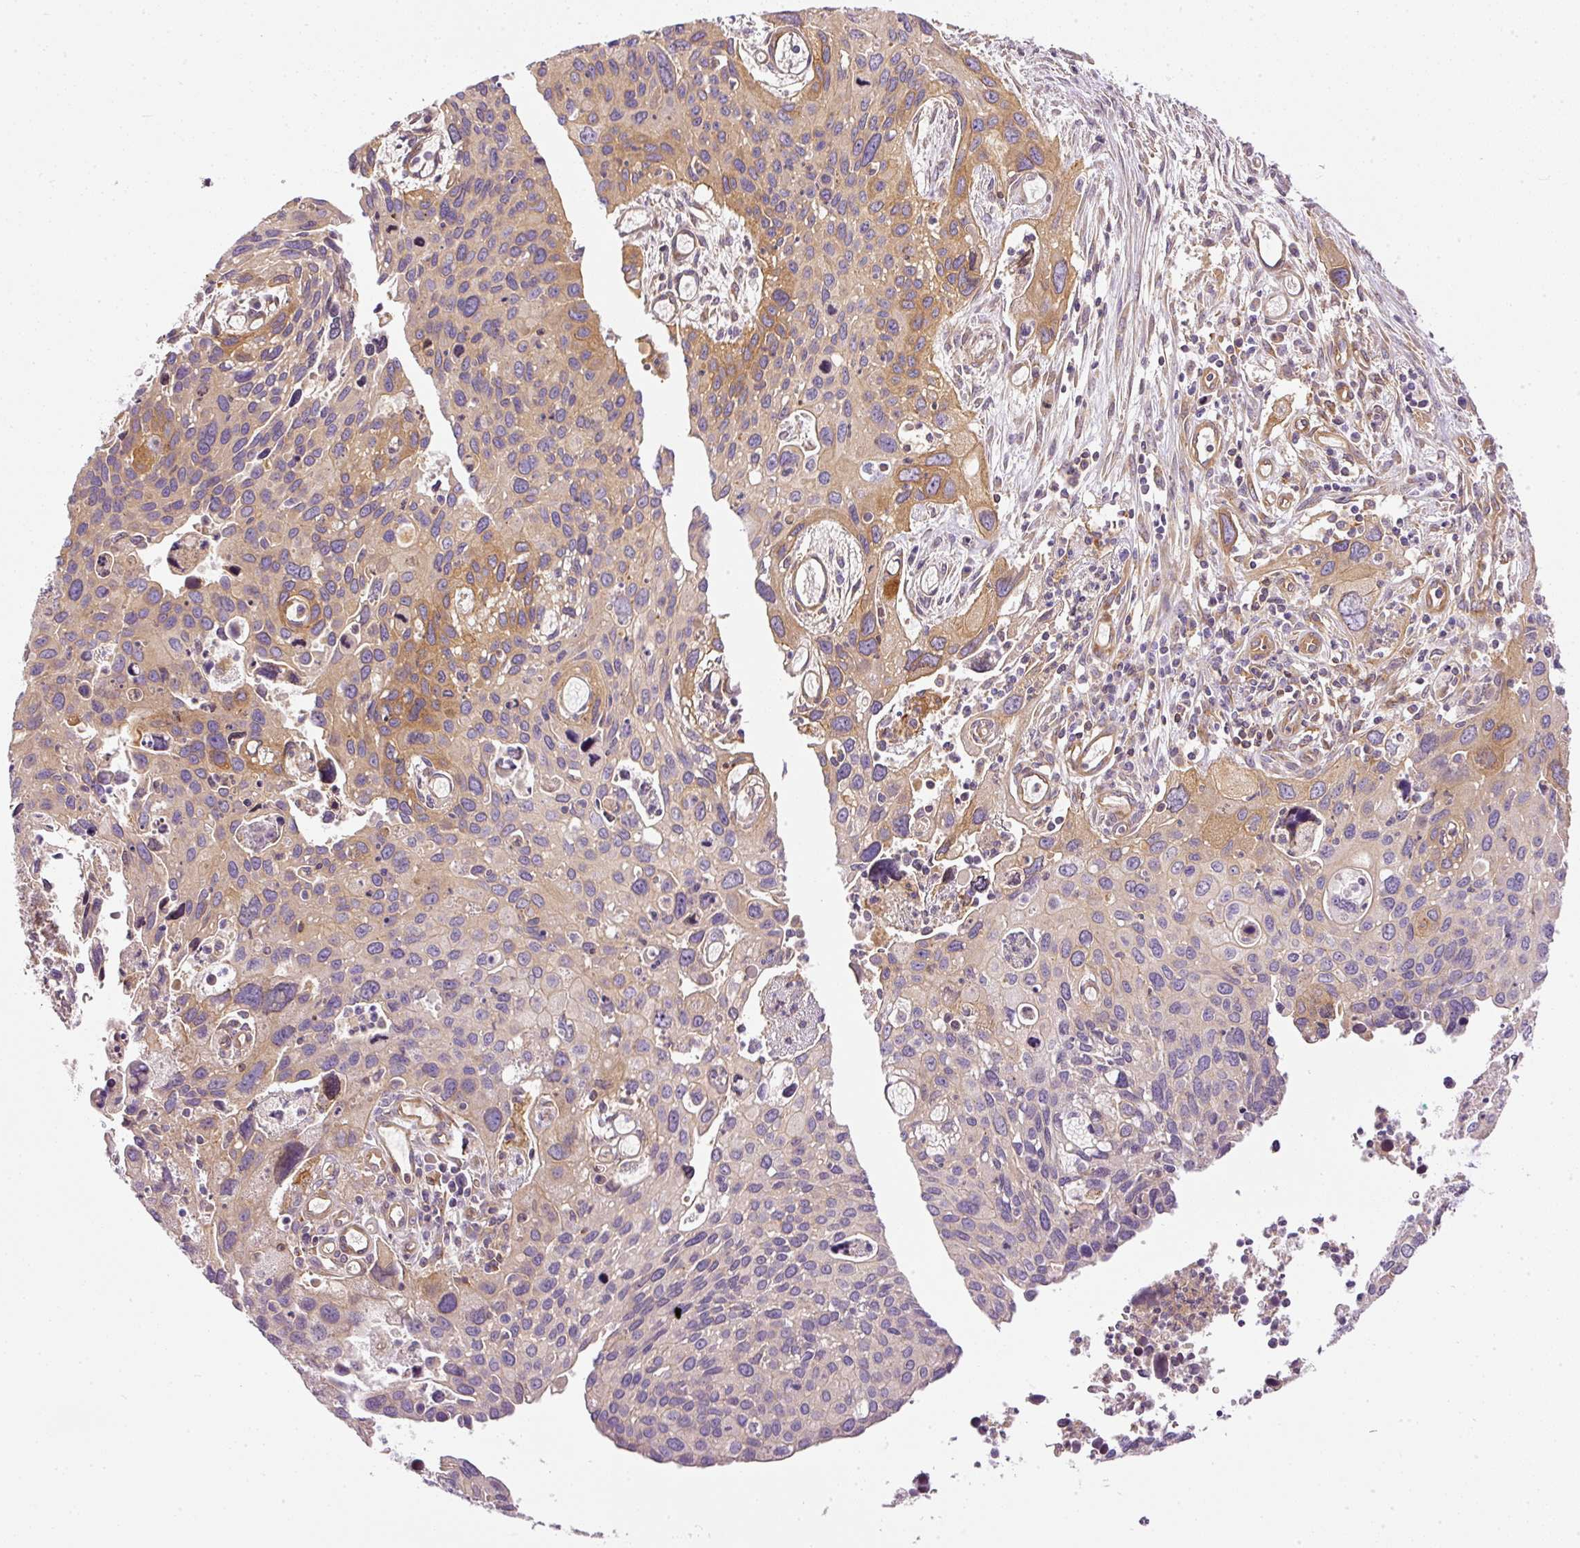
{"staining": {"intensity": "moderate", "quantity": "<25%", "location": "cytoplasmic/membranous"}, "tissue": "cervical cancer", "cell_type": "Tumor cells", "image_type": "cancer", "snomed": [{"axis": "morphology", "description": "Squamous cell carcinoma, NOS"}, {"axis": "topography", "description": "Cervix"}], "caption": "This is an image of immunohistochemistry (IHC) staining of squamous cell carcinoma (cervical), which shows moderate positivity in the cytoplasmic/membranous of tumor cells.", "gene": "TBC1D2B", "patient": {"sex": "female", "age": 55}}